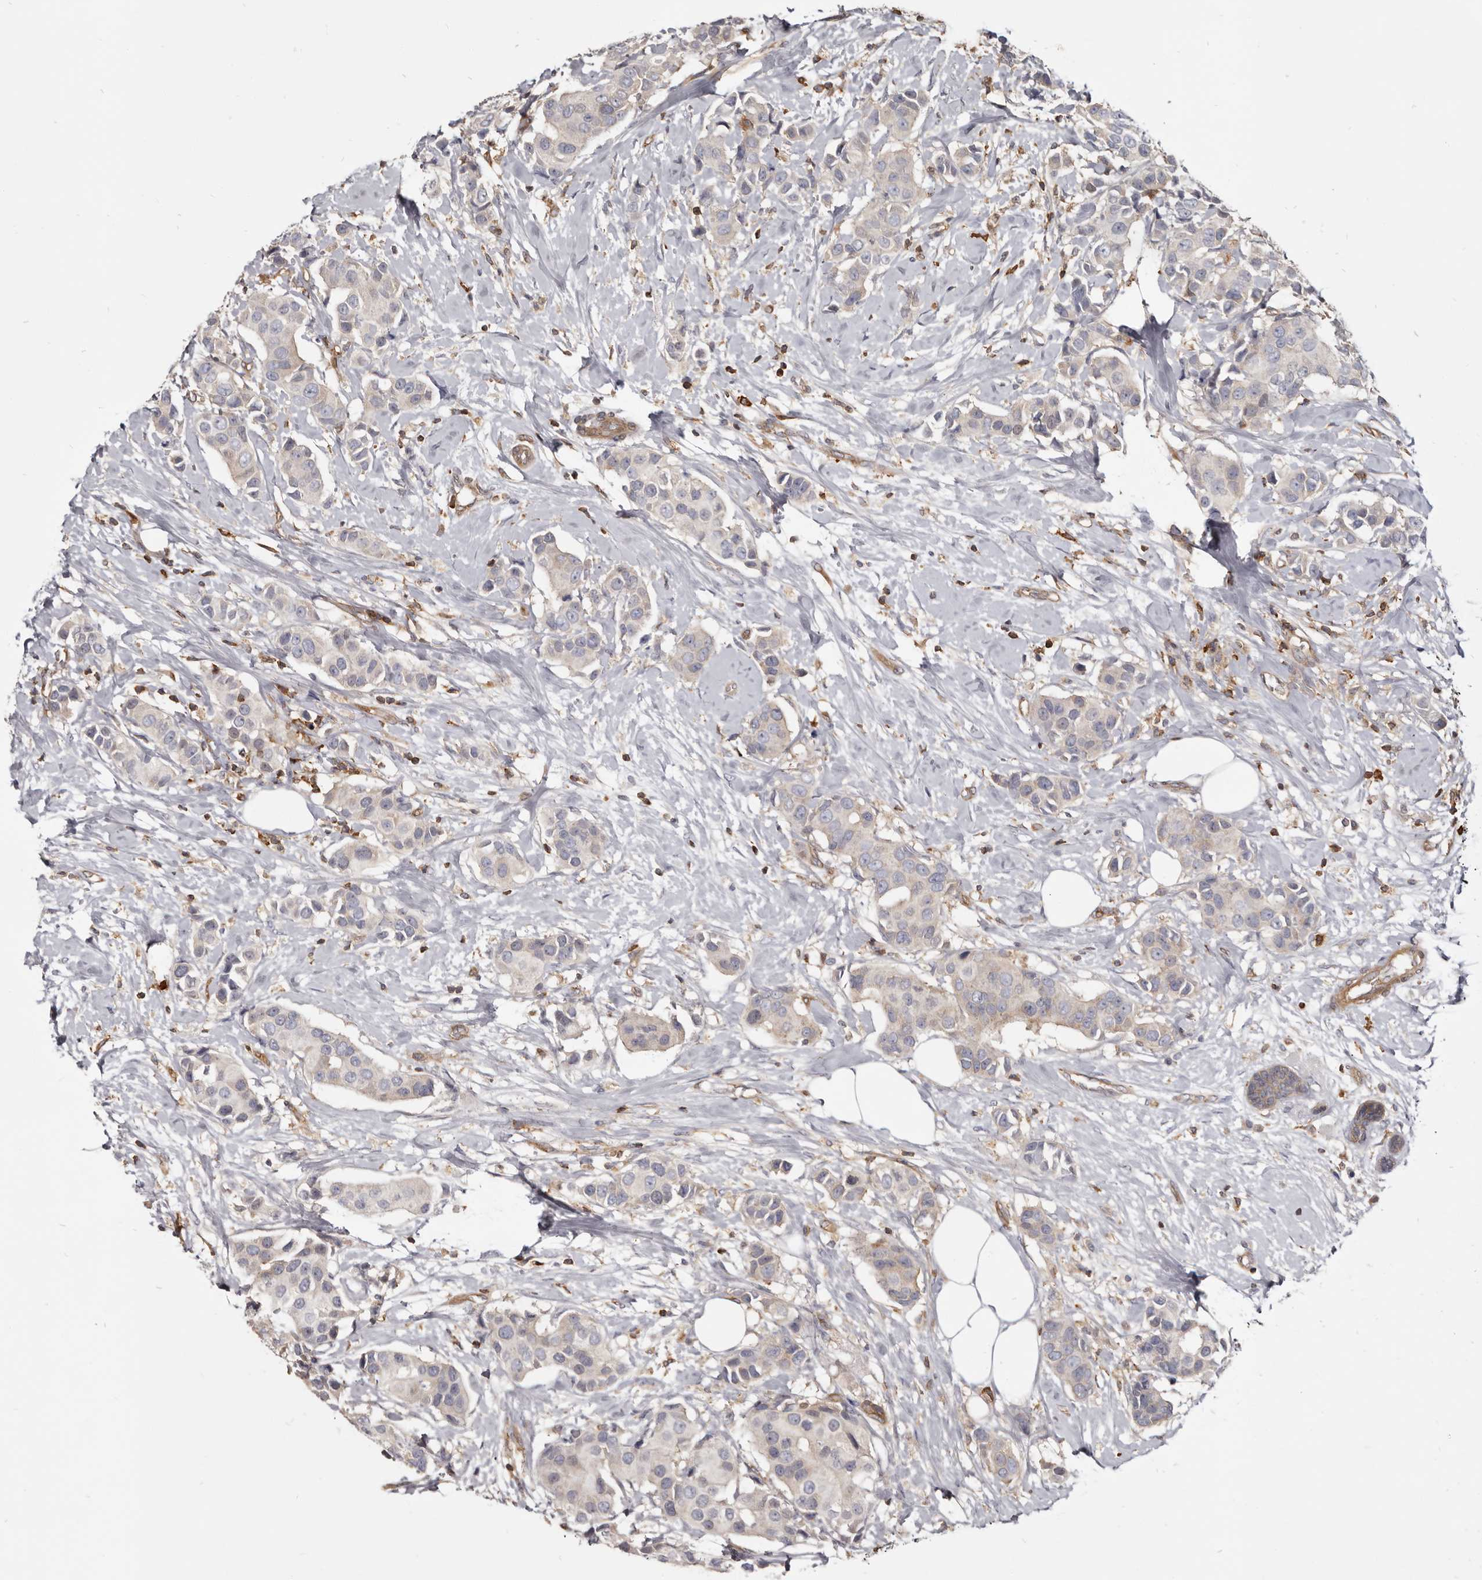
{"staining": {"intensity": "negative", "quantity": "none", "location": "none"}, "tissue": "breast cancer", "cell_type": "Tumor cells", "image_type": "cancer", "snomed": [{"axis": "morphology", "description": "Normal tissue, NOS"}, {"axis": "morphology", "description": "Duct carcinoma"}, {"axis": "topography", "description": "Breast"}], "caption": "This micrograph is of breast infiltrating ductal carcinoma stained with immunohistochemistry to label a protein in brown with the nuclei are counter-stained blue. There is no positivity in tumor cells.", "gene": "CBL", "patient": {"sex": "female", "age": 39}}